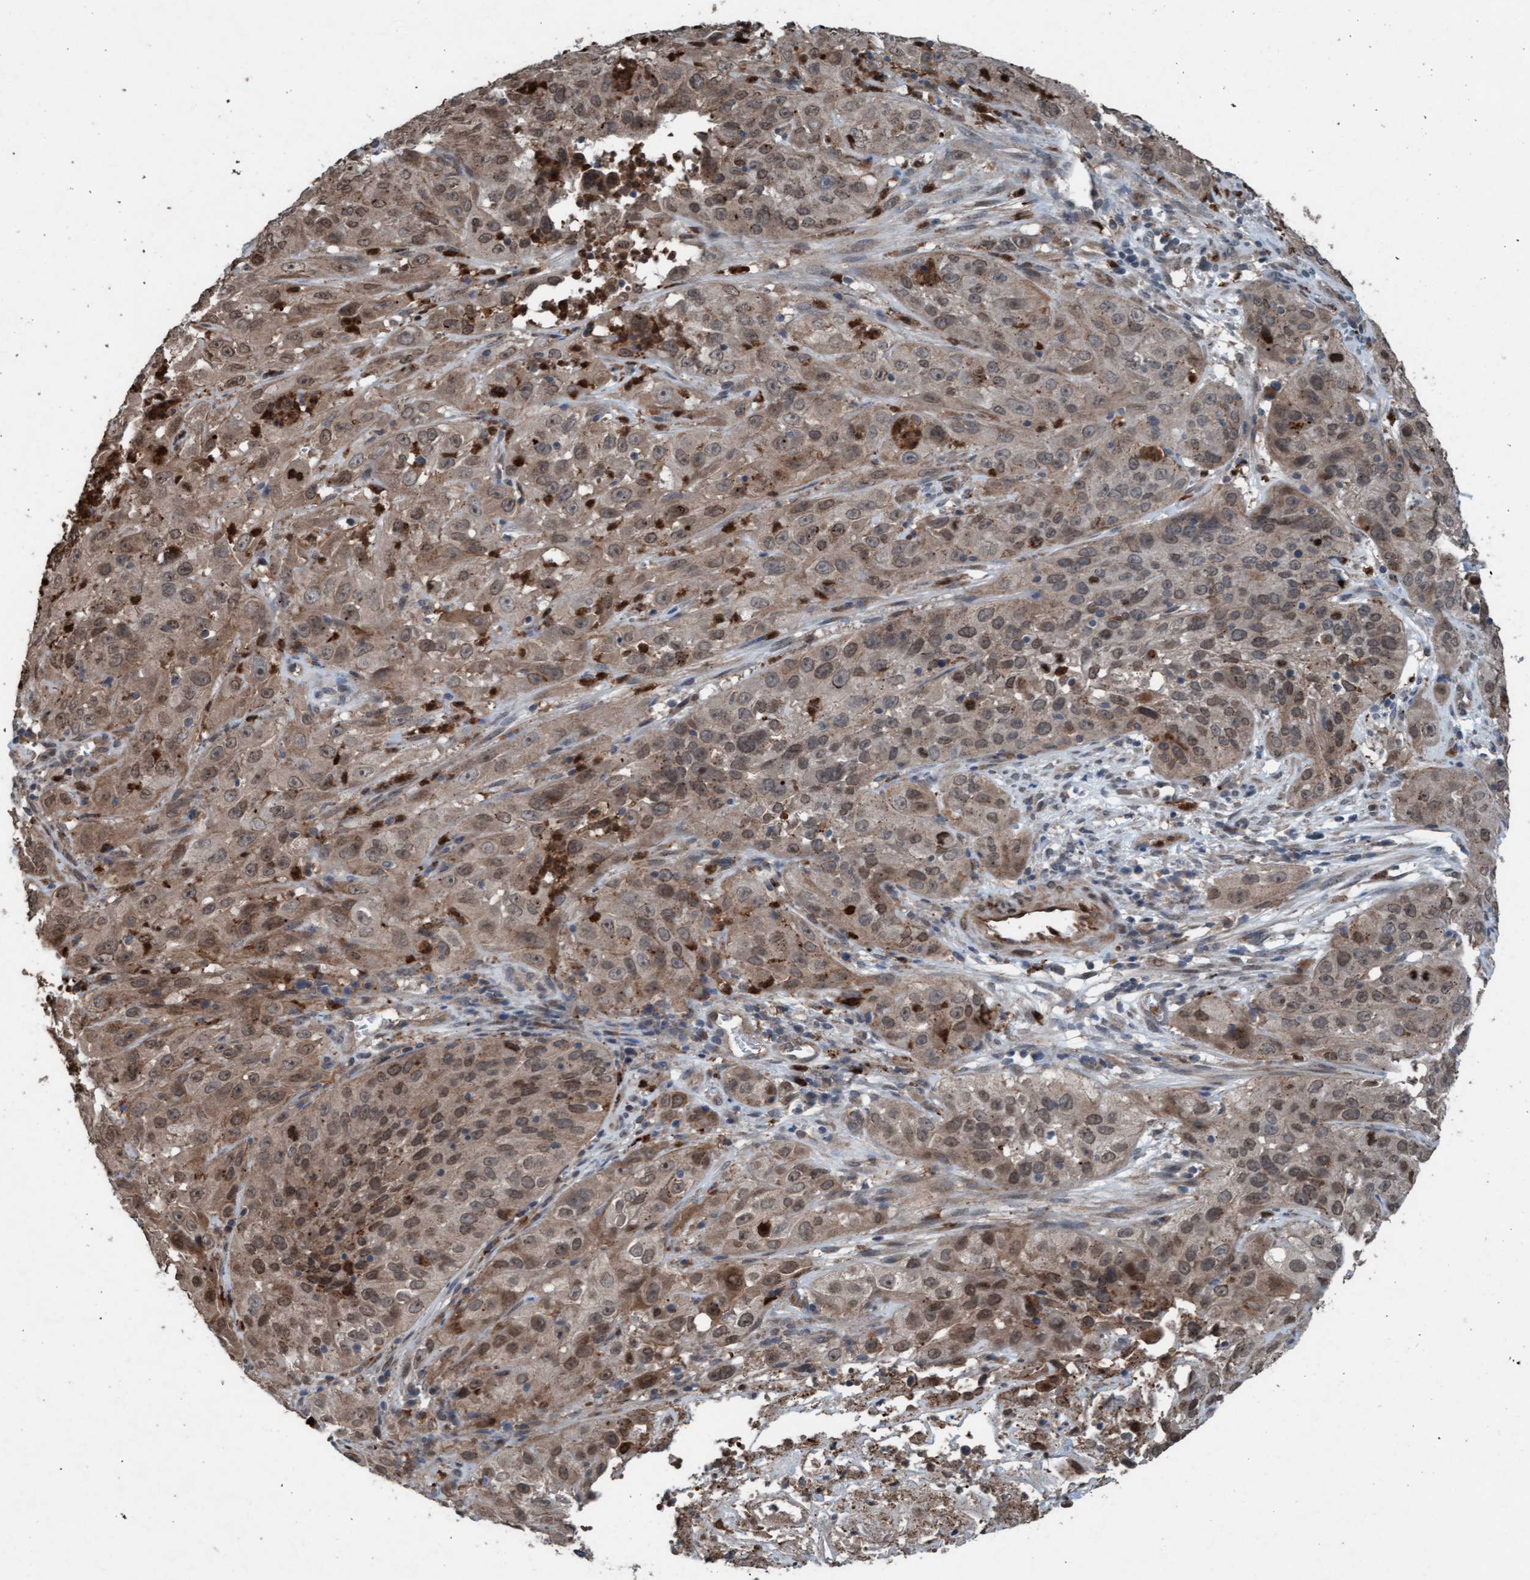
{"staining": {"intensity": "weak", "quantity": ">75%", "location": "cytoplasmic/membranous,nuclear"}, "tissue": "cervical cancer", "cell_type": "Tumor cells", "image_type": "cancer", "snomed": [{"axis": "morphology", "description": "Squamous cell carcinoma, NOS"}, {"axis": "topography", "description": "Cervix"}], "caption": "Tumor cells demonstrate low levels of weak cytoplasmic/membranous and nuclear staining in about >75% of cells in cervical cancer (squamous cell carcinoma). (Stains: DAB (3,3'-diaminobenzidine) in brown, nuclei in blue, Microscopy: brightfield microscopy at high magnification).", "gene": "PLXNB2", "patient": {"sex": "female", "age": 32}}